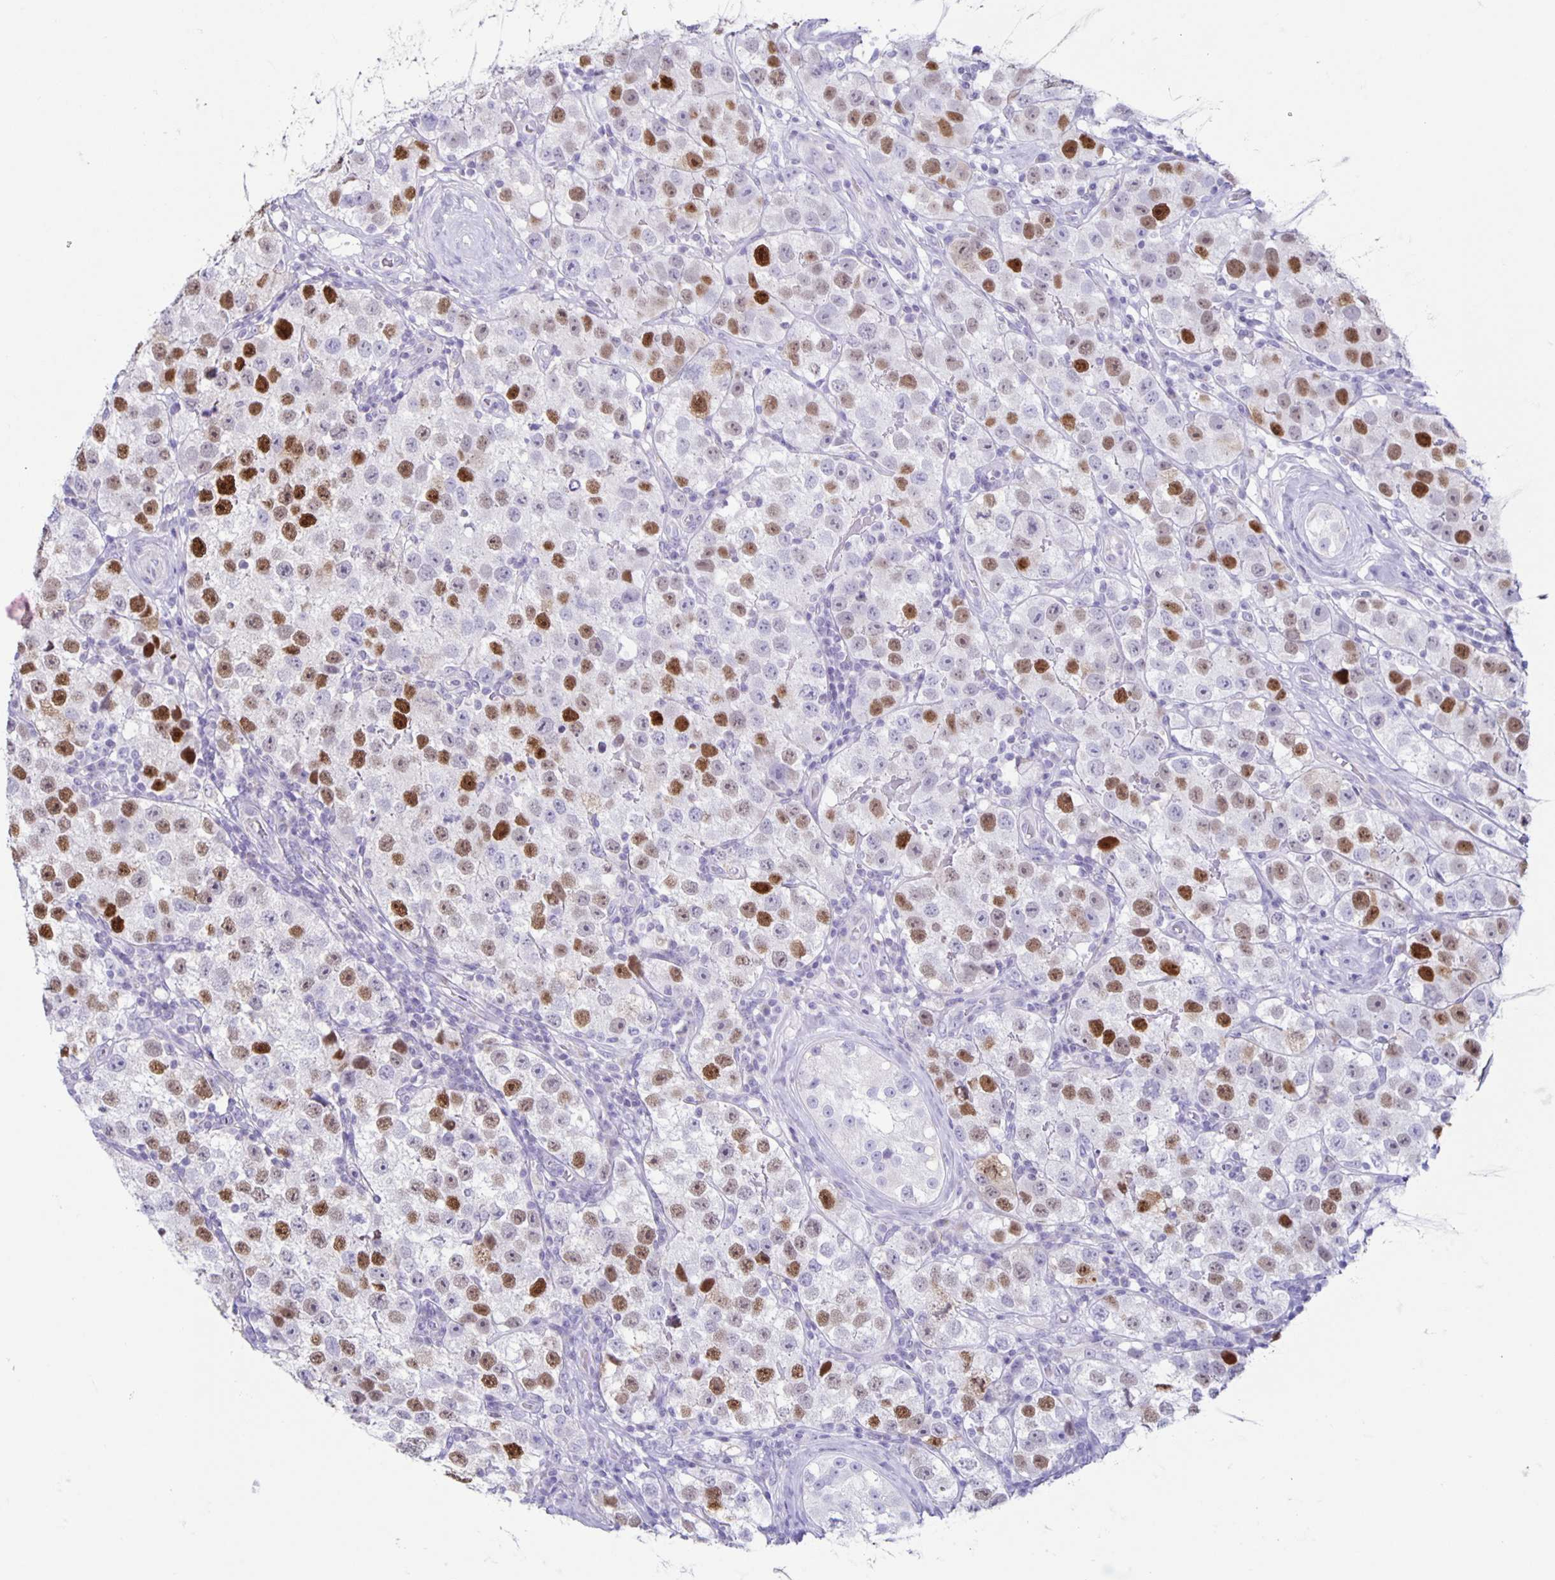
{"staining": {"intensity": "moderate", "quantity": "25%-75%", "location": "nuclear"}, "tissue": "testis cancer", "cell_type": "Tumor cells", "image_type": "cancer", "snomed": [{"axis": "morphology", "description": "Seminoma, NOS"}, {"axis": "topography", "description": "Testis"}], "caption": "There is medium levels of moderate nuclear staining in tumor cells of testis cancer (seminoma), as demonstrated by immunohistochemical staining (brown color).", "gene": "CT45A5", "patient": {"sex": "male", "age": 34}}